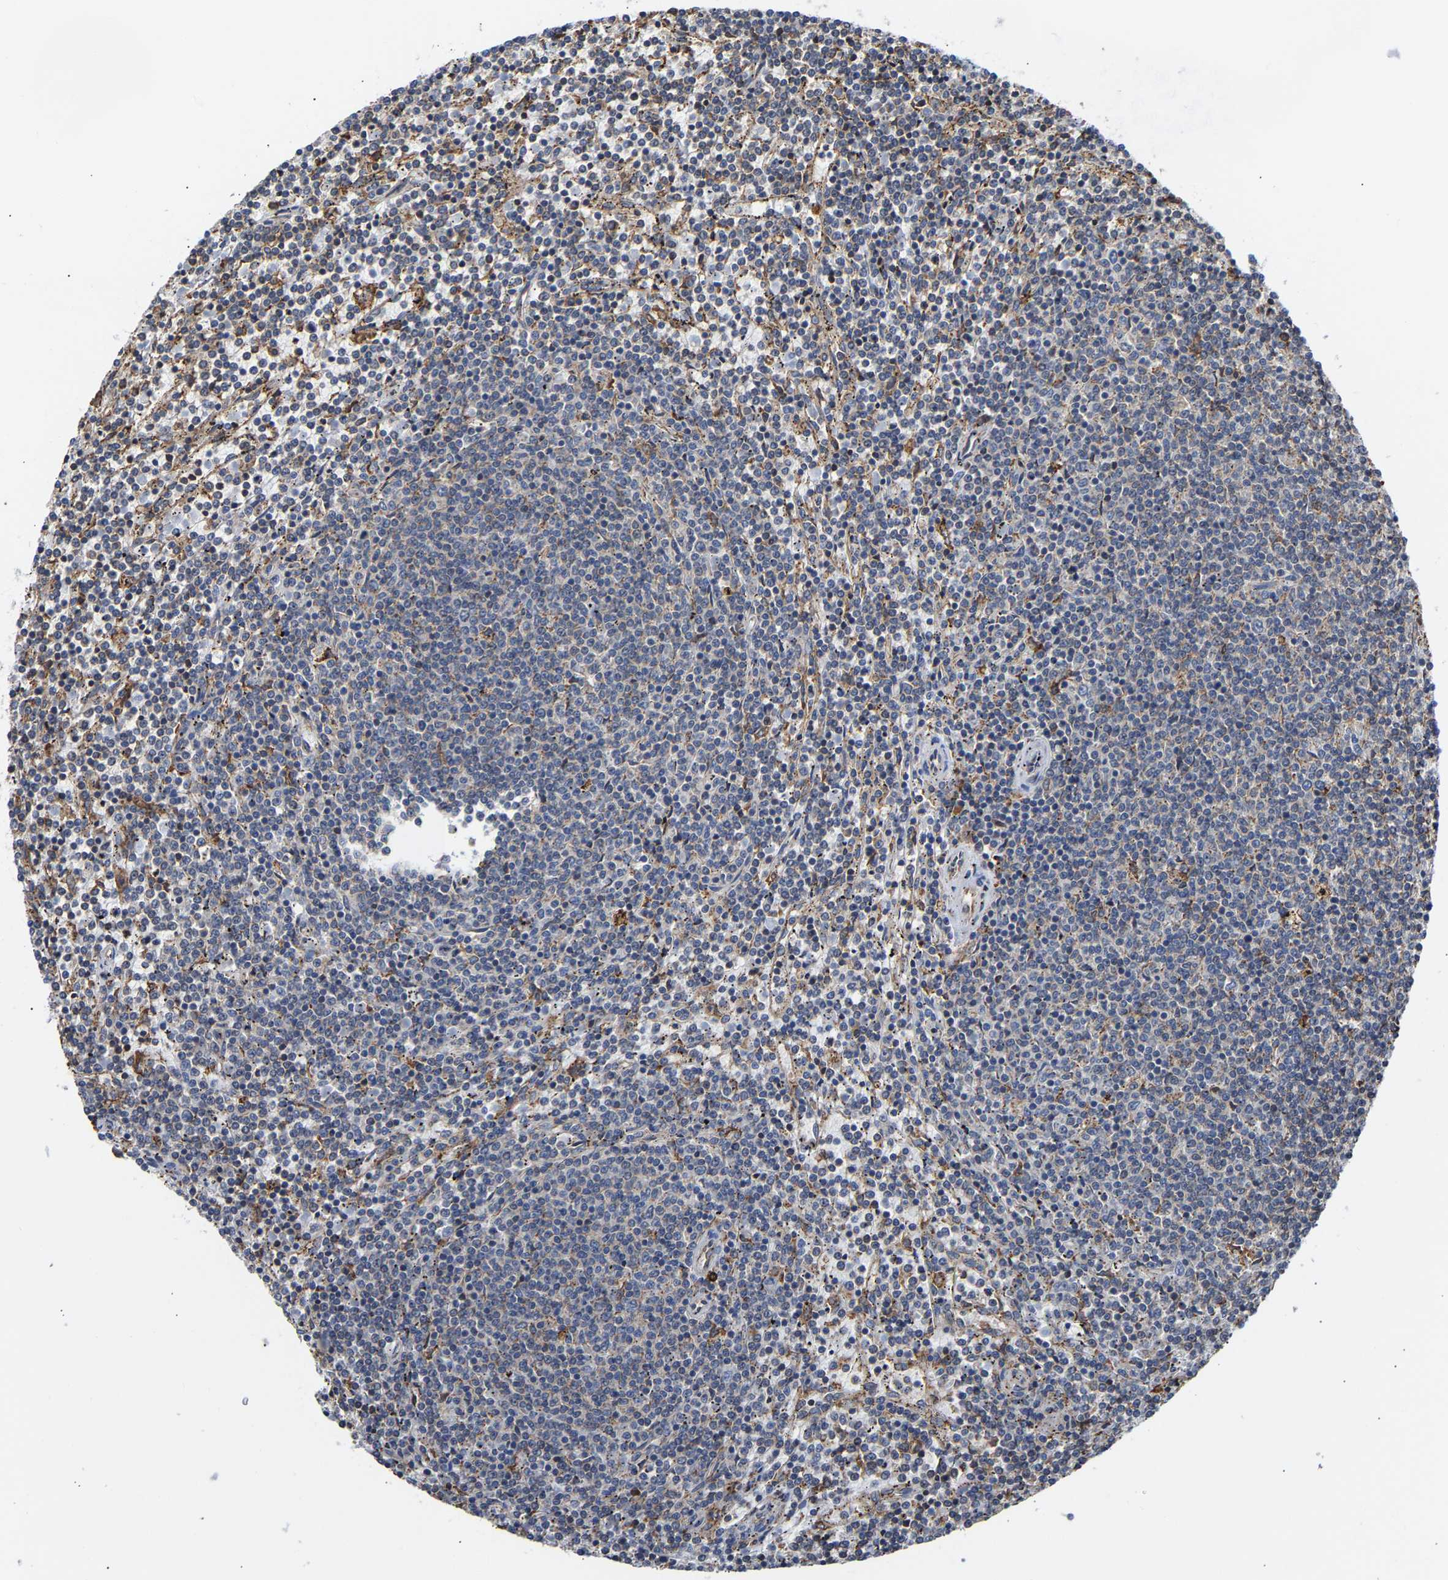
{"staining": {"intensity": "negative", "quantity": "none", "location": "none"}, "tissue": "lymphoma", "cell_type": "Tumor cells", "image_type": "cancer", "snomed": [{"axis": "morphology", "description": "Malignant lymphoma, non-Hodgkin's type, Low grade"}, {"axis": "topography", "description": "Spleen"}], "caption": "Protein analysis of lymphoma demonstrates no significant staining in tumor cells.", "gene": "ARAP1", "patient": {"sex": "female", "age": 50}}